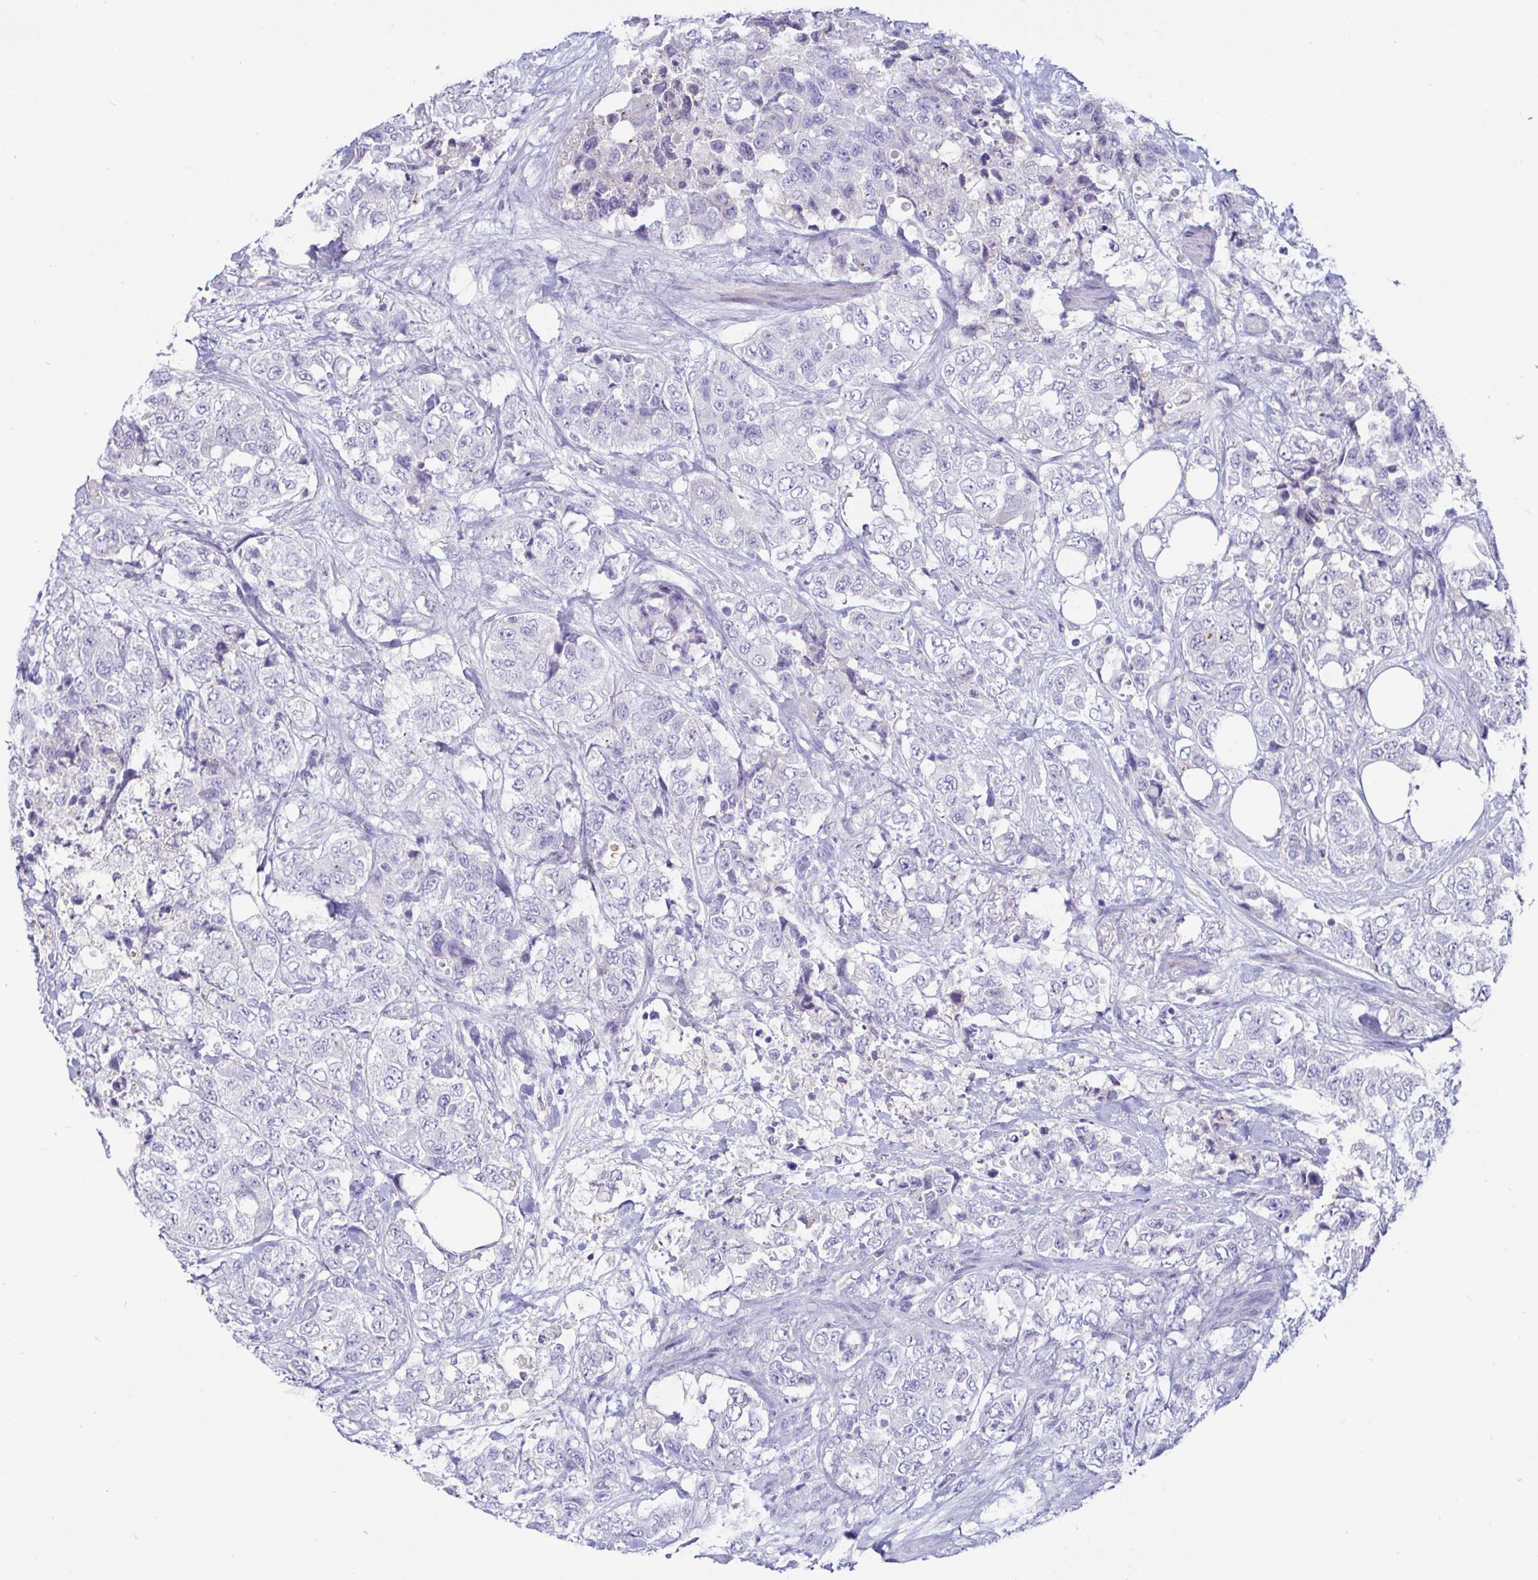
{"staining": {"intensity": "negative", "quantity": "none", "location": "none"}, "tissue": "urothelial cancer", "cell_type": "Tumor cells", "image_type": "cancer", "snomed": [{"axis": "morphology", "description": "Urothelial carcinoma, High grade"}, {"axis": "topography", "description": "Urinary bladder"}], "caption": "Immunohistochemistry photomicrograph of neoplastic tissue: urothelial cancer stained with DAB (3,3'-diaminobenzidine) exhibits no significant protein staining in tumor cells.", "gene": "SAA4", "patient": {"sex": "female", "age": 78}}